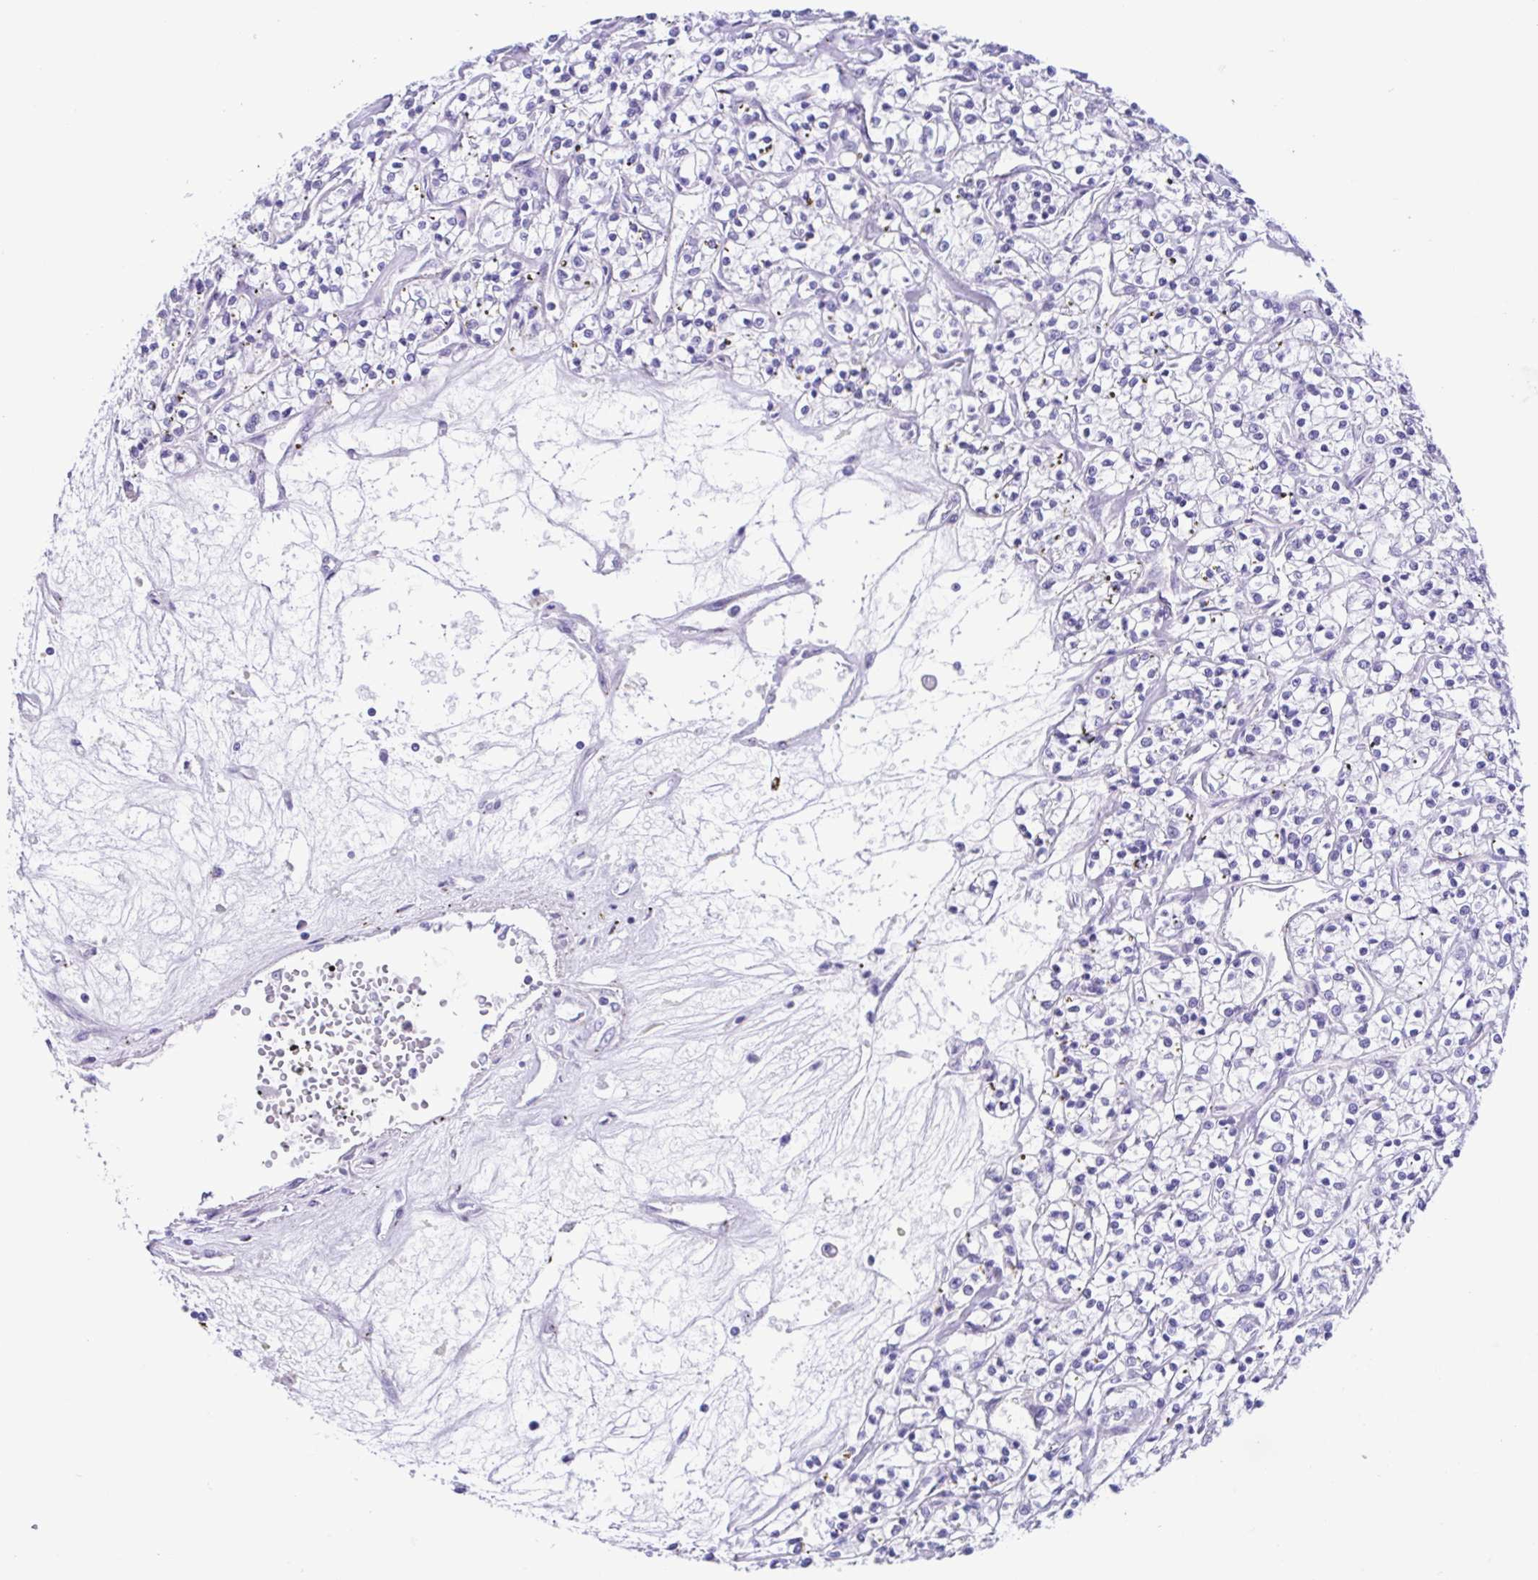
{"staining": {"intensity": "negative", "quantity": "none", "location": "none"}, "tissue": "renal cancer", "cell_type": "Tumor cells", "image_type": "cancer", "snomed": [{"axis": "morphology", "description": "Adenocarcinoma, NOS"}, {"axis": "topography", "description": "Kidney"}], "caption": "An IHC micrograph of renal adenocarcinoma is shown. There is no staining in tumor cells of renal adenocarcinoma.", "gene": "CYP11B1", "patient": {"sex": "female", "age": 59}}